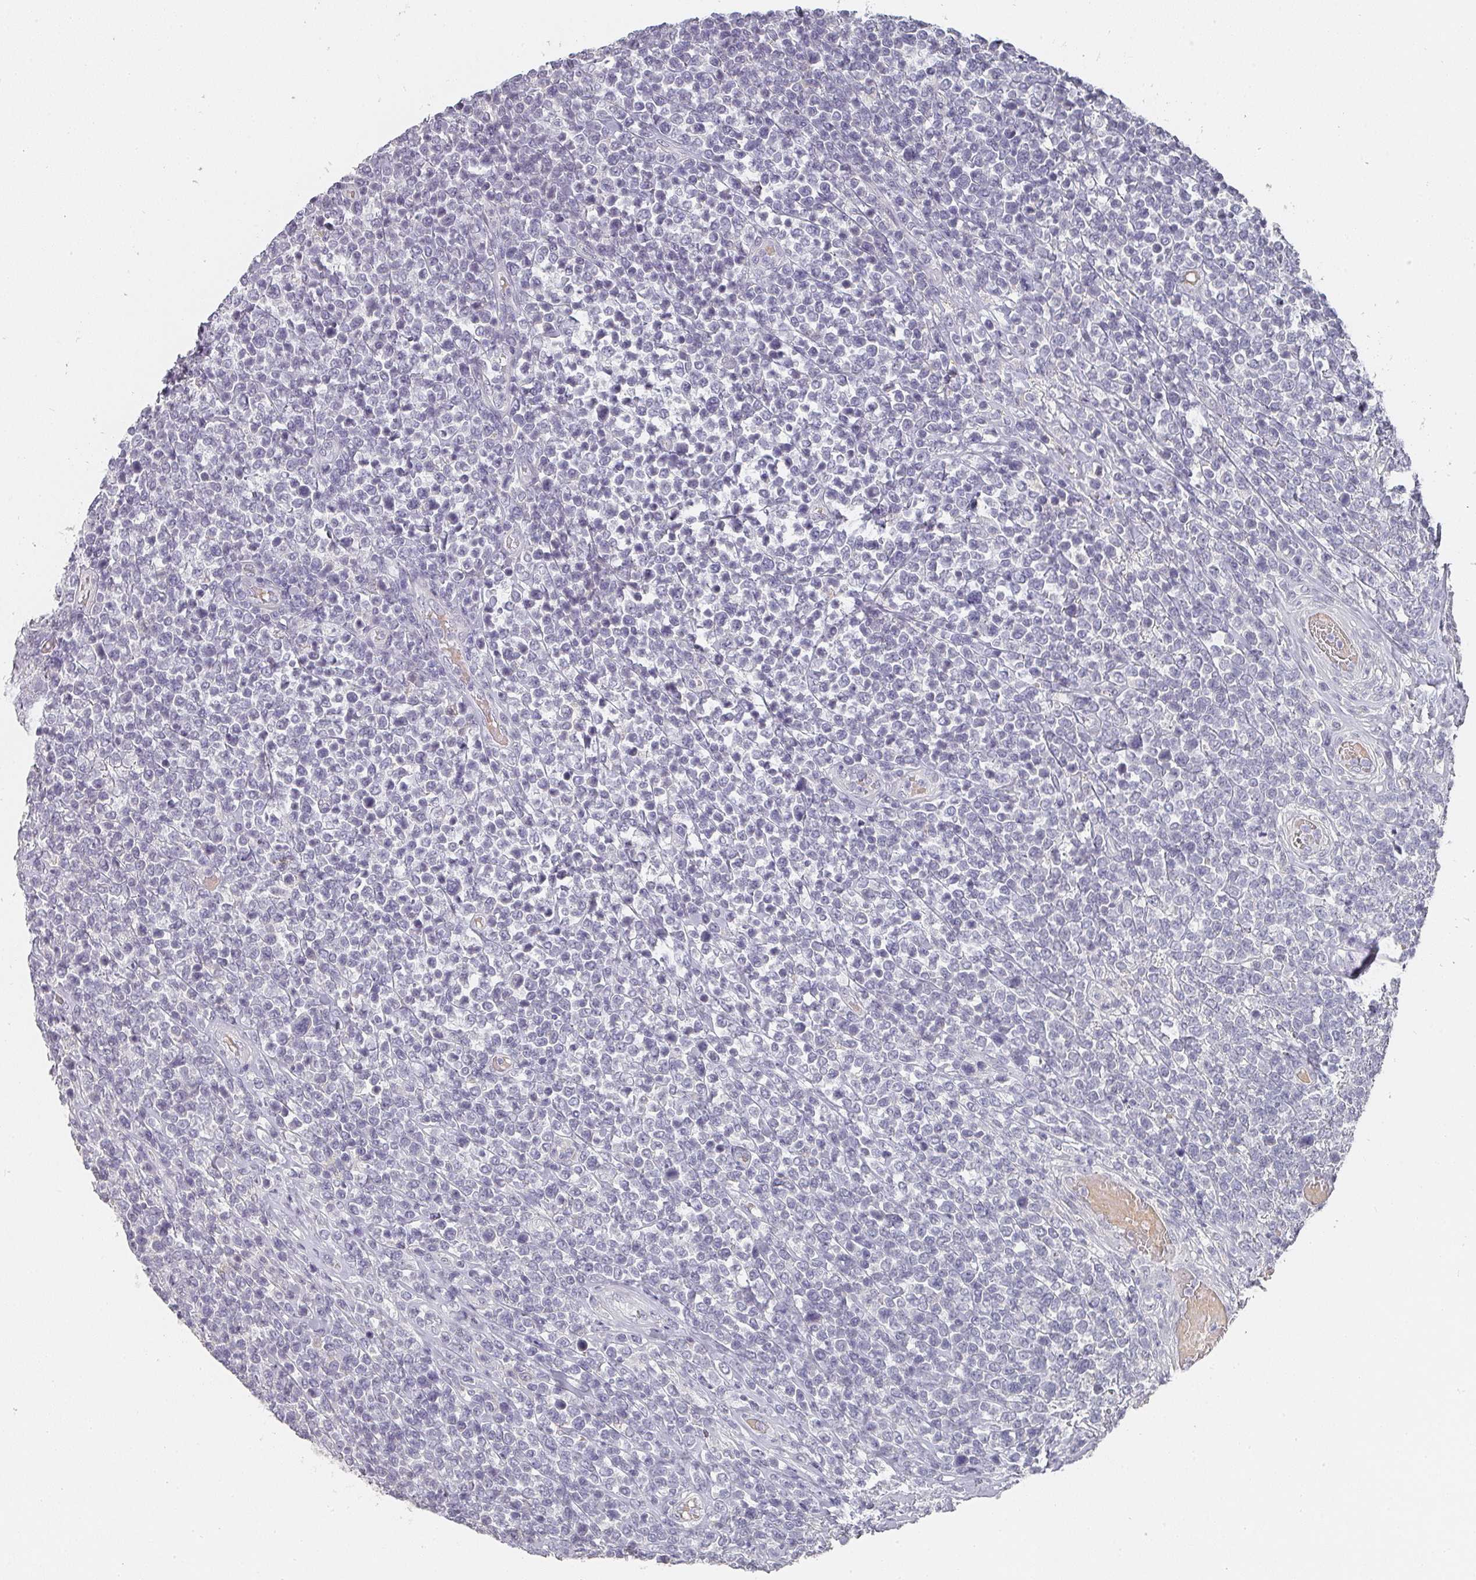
{"staining": {"intensity": "negative", "quantity": "none", "location": "none"}, "tissue": "lymphoma", "cell_type": "Tumor cells", "image_type": "cancer", "snomed": [{"axis": "morphology", "description": "Malignant lymphoma, non-Hodgkin's type, High grade"}, {"axis": "topography", "description": "Soft tissue"}], "caption": "Lymphoma was stained to show a protein in brown. There is no significant positivity in tumor cells.", "gene": "SHISA2", "patient": {"sex": "female", "age": 56}}